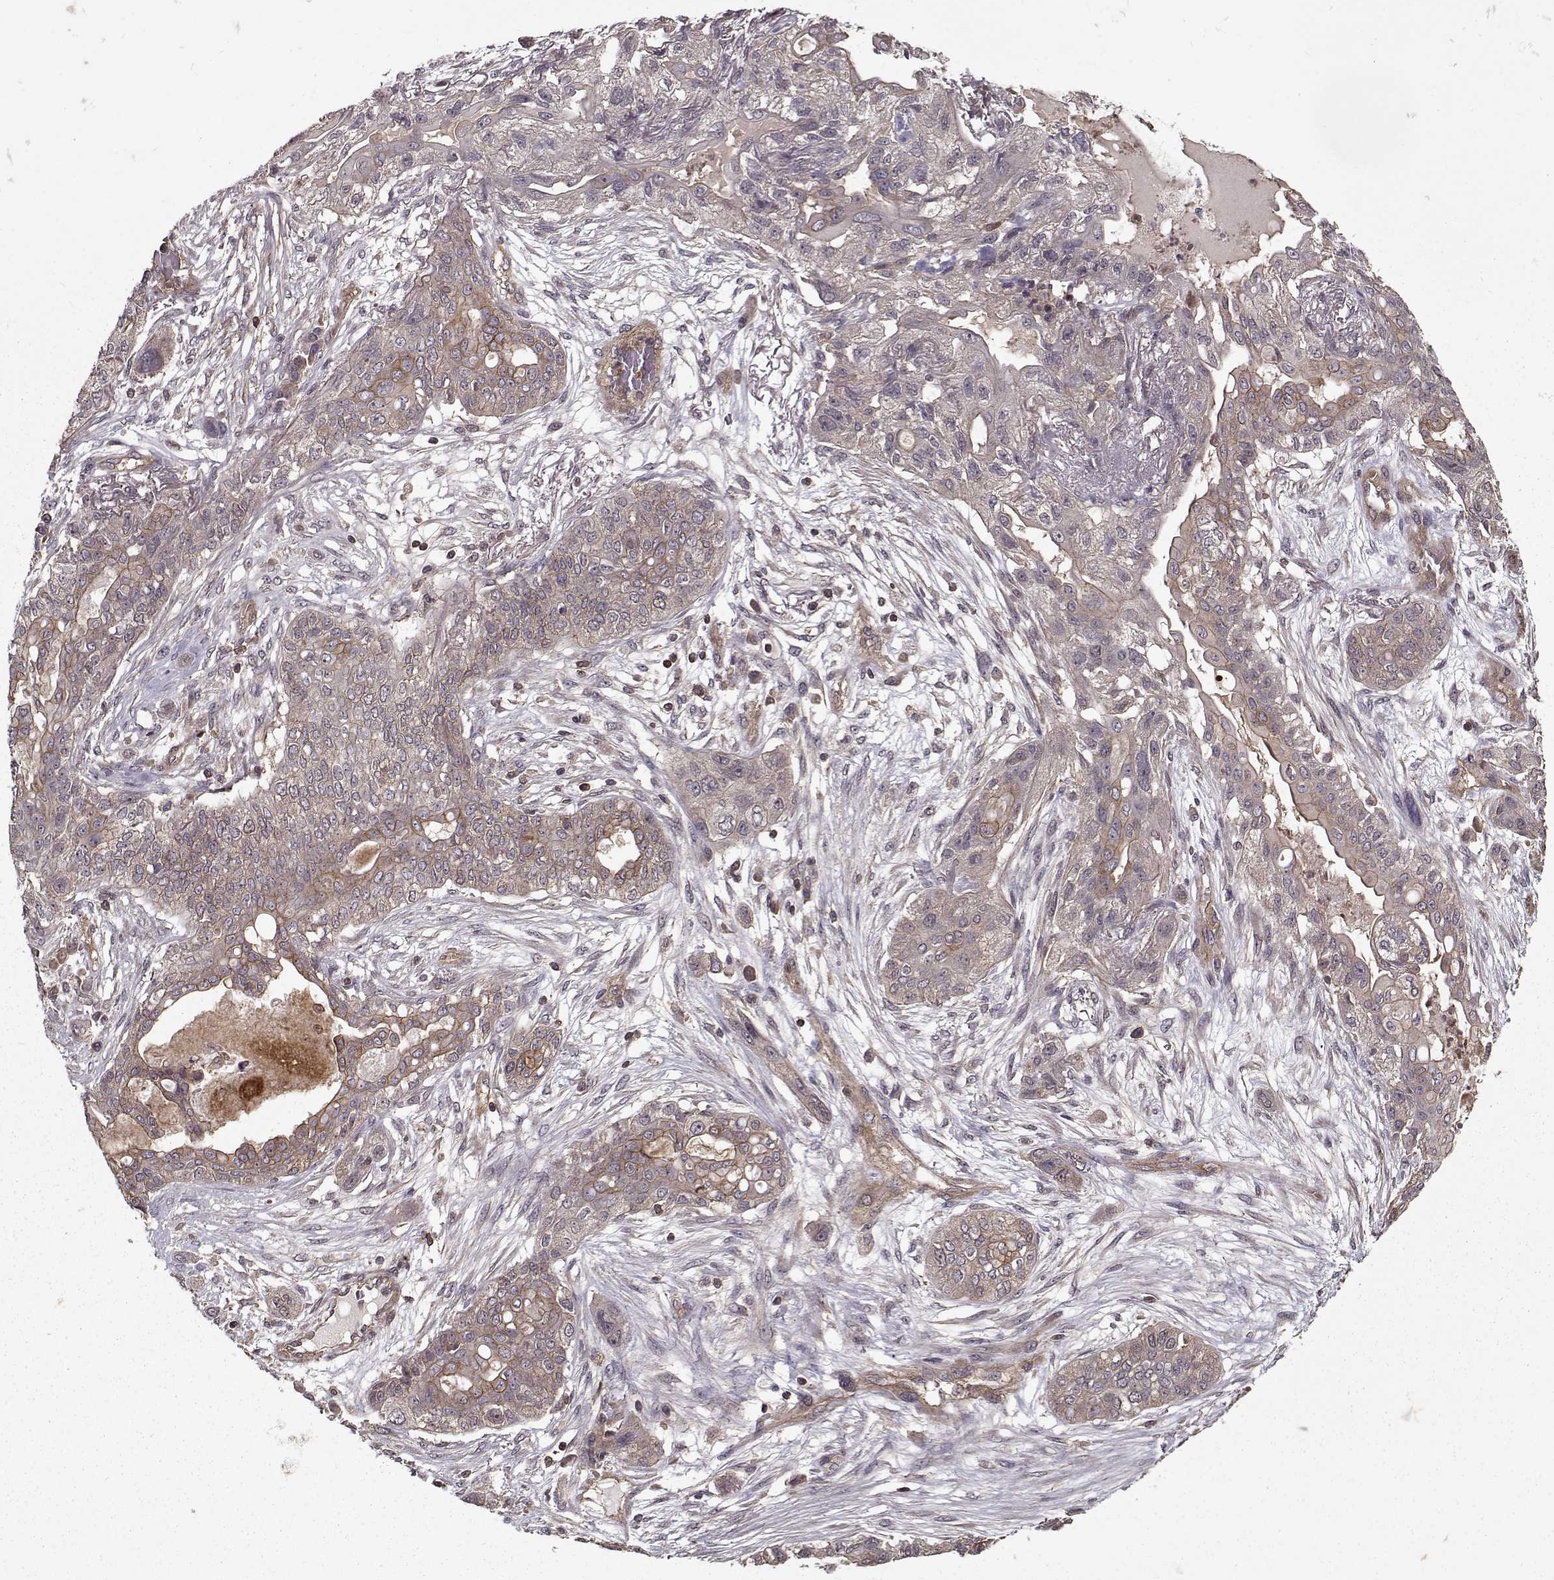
{"staining": {"intensity": "moderate", "quantity": "<25%", "location": "cytoplasmic/membranous"}, "tissue": "lung cancer", "cell_type": "Tumor cells", "image_type": "cancer", "snomed": [{"axis": "morphology", "description": "Squamous cell carcinoma, NOS"}, {"axis": "topography", "description": "Lung"}], "caption": "Protein analysis of squamous cell carcinoma (lung) tissue demonstrates moderate cytoplasmic/membranous expression in approximately <25% of tumor cells.", "gene": "PPP1R12A", "patient": {"sex": "female", "age": 70}}